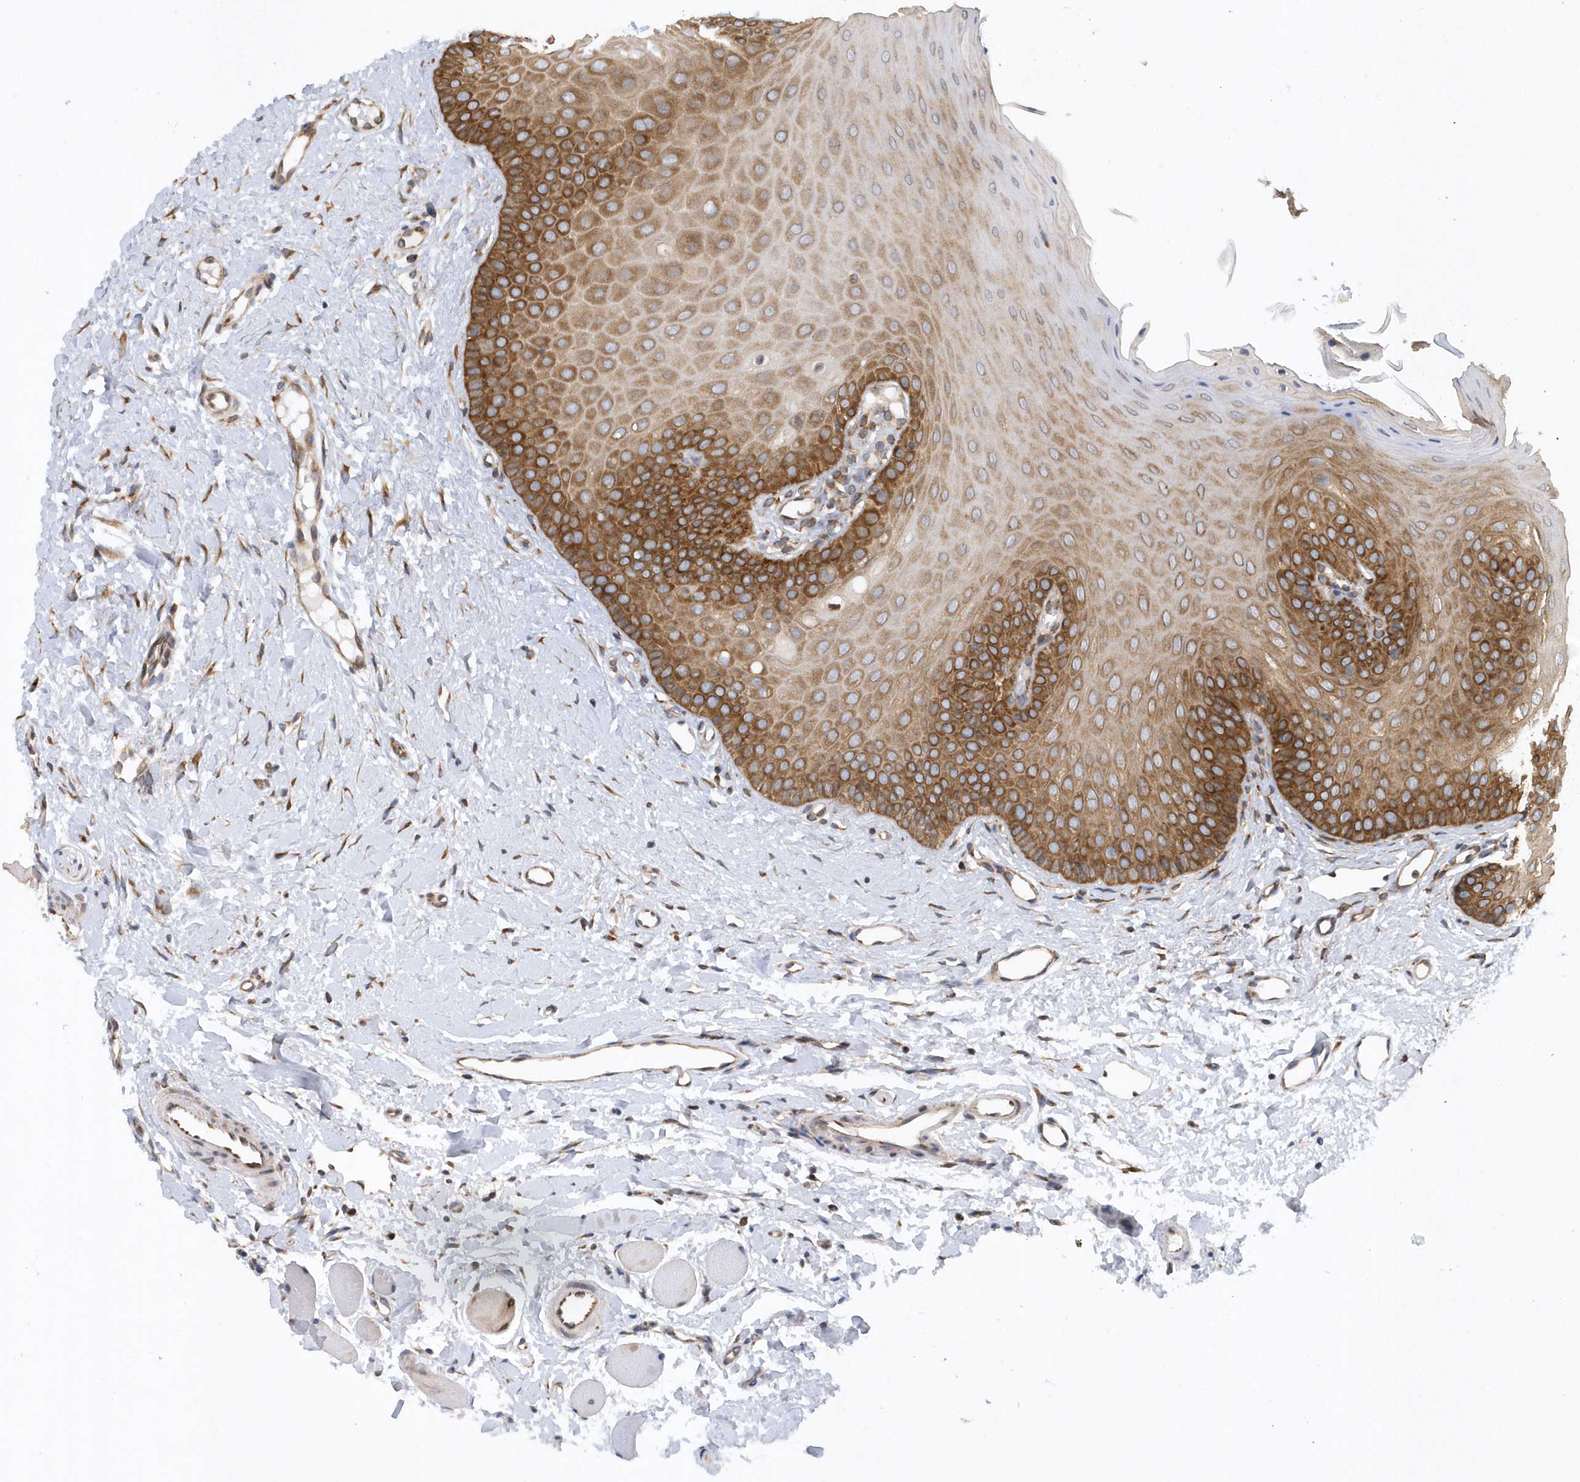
{"staining": {"intensity": "moderate", "quantity": ">75%", "location": "cytoplasmic/membranous"}, "tissue": "oral mucosa", "cell_type": "Squamous epithelial cells", "image_type": "normal", "snomed": [{"axis": "morphology", "description": "Normal tissue, NOS"}, {"axis": "topography", "description": "Oral tissue"}], "caption": "Immunohistochemical staining of benign oral mucosa reveals medium levels of moderate cytoplasmic/membranous staining in approximately >75% of squamous epithelial cells. (DAB IHC, brown staining for protein, blue staining for nuclei).", "gene": "PHF1", "patient": {"sex": "female", "age": 68}}